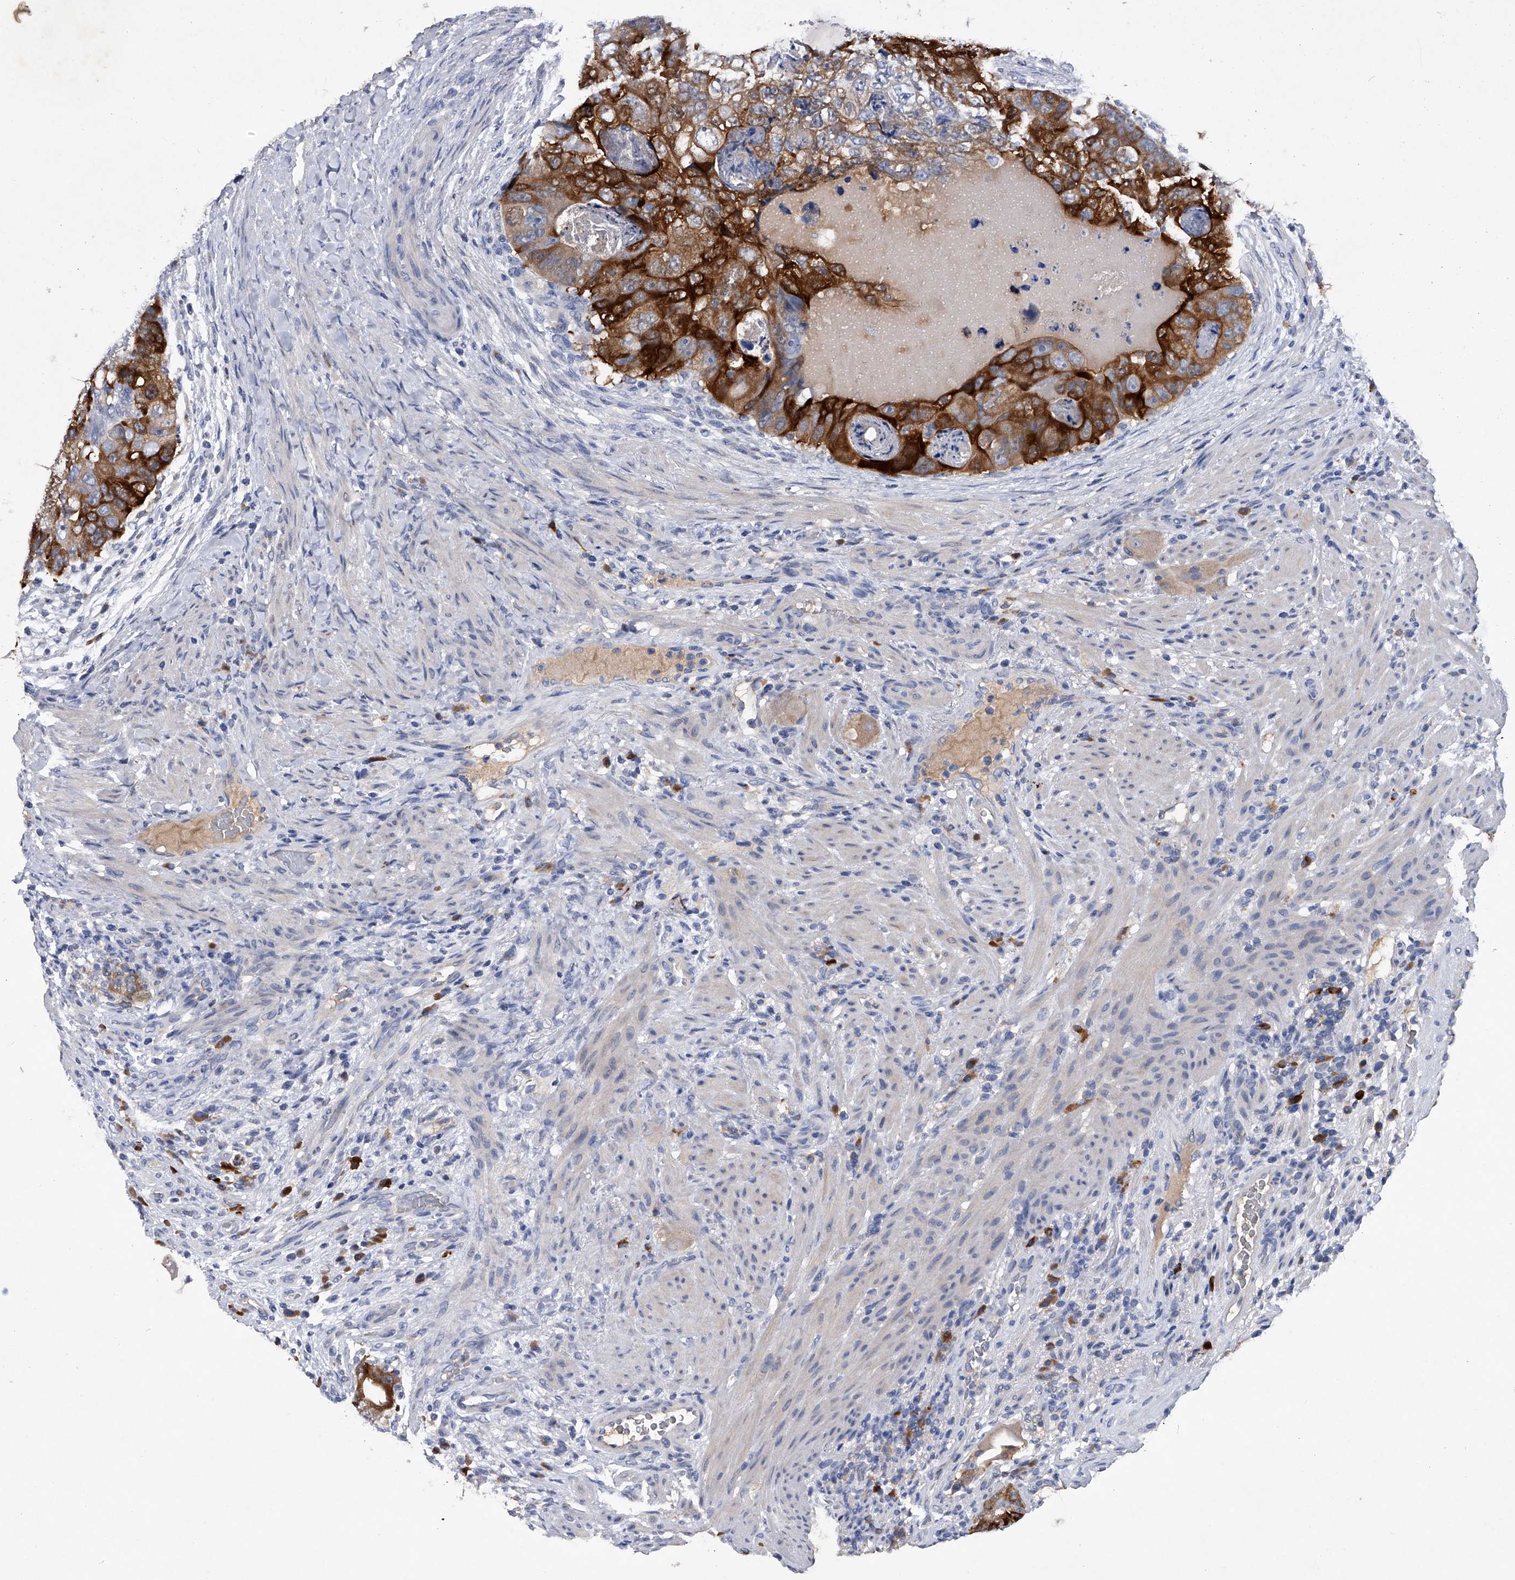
{"staining": {"intensity": "strong", "quantity": ">75%", "location": "cytoplasmic/membranous"}, "tissue": "colorectal cancer", "cell_type": "Tumor cells", "image_type": "cancer", "snomed": [{"axis": "morphology", "description": "Adenocarcinoma, NOS"}, {"axis": "topography", "description": "Rectum"}], "caption": "Immunohistochemical staining of adenocarcinoma (colorectal) exhibits high levels of strong cytoplasmic/membranous expression in about >75% of tumor cells. (DAB (3,3'-diaminobenzidine) IHC with brightfield microscopy, high magnification).", "gene": "ASNS", "patient": {"sex": "male", "age": 59}}